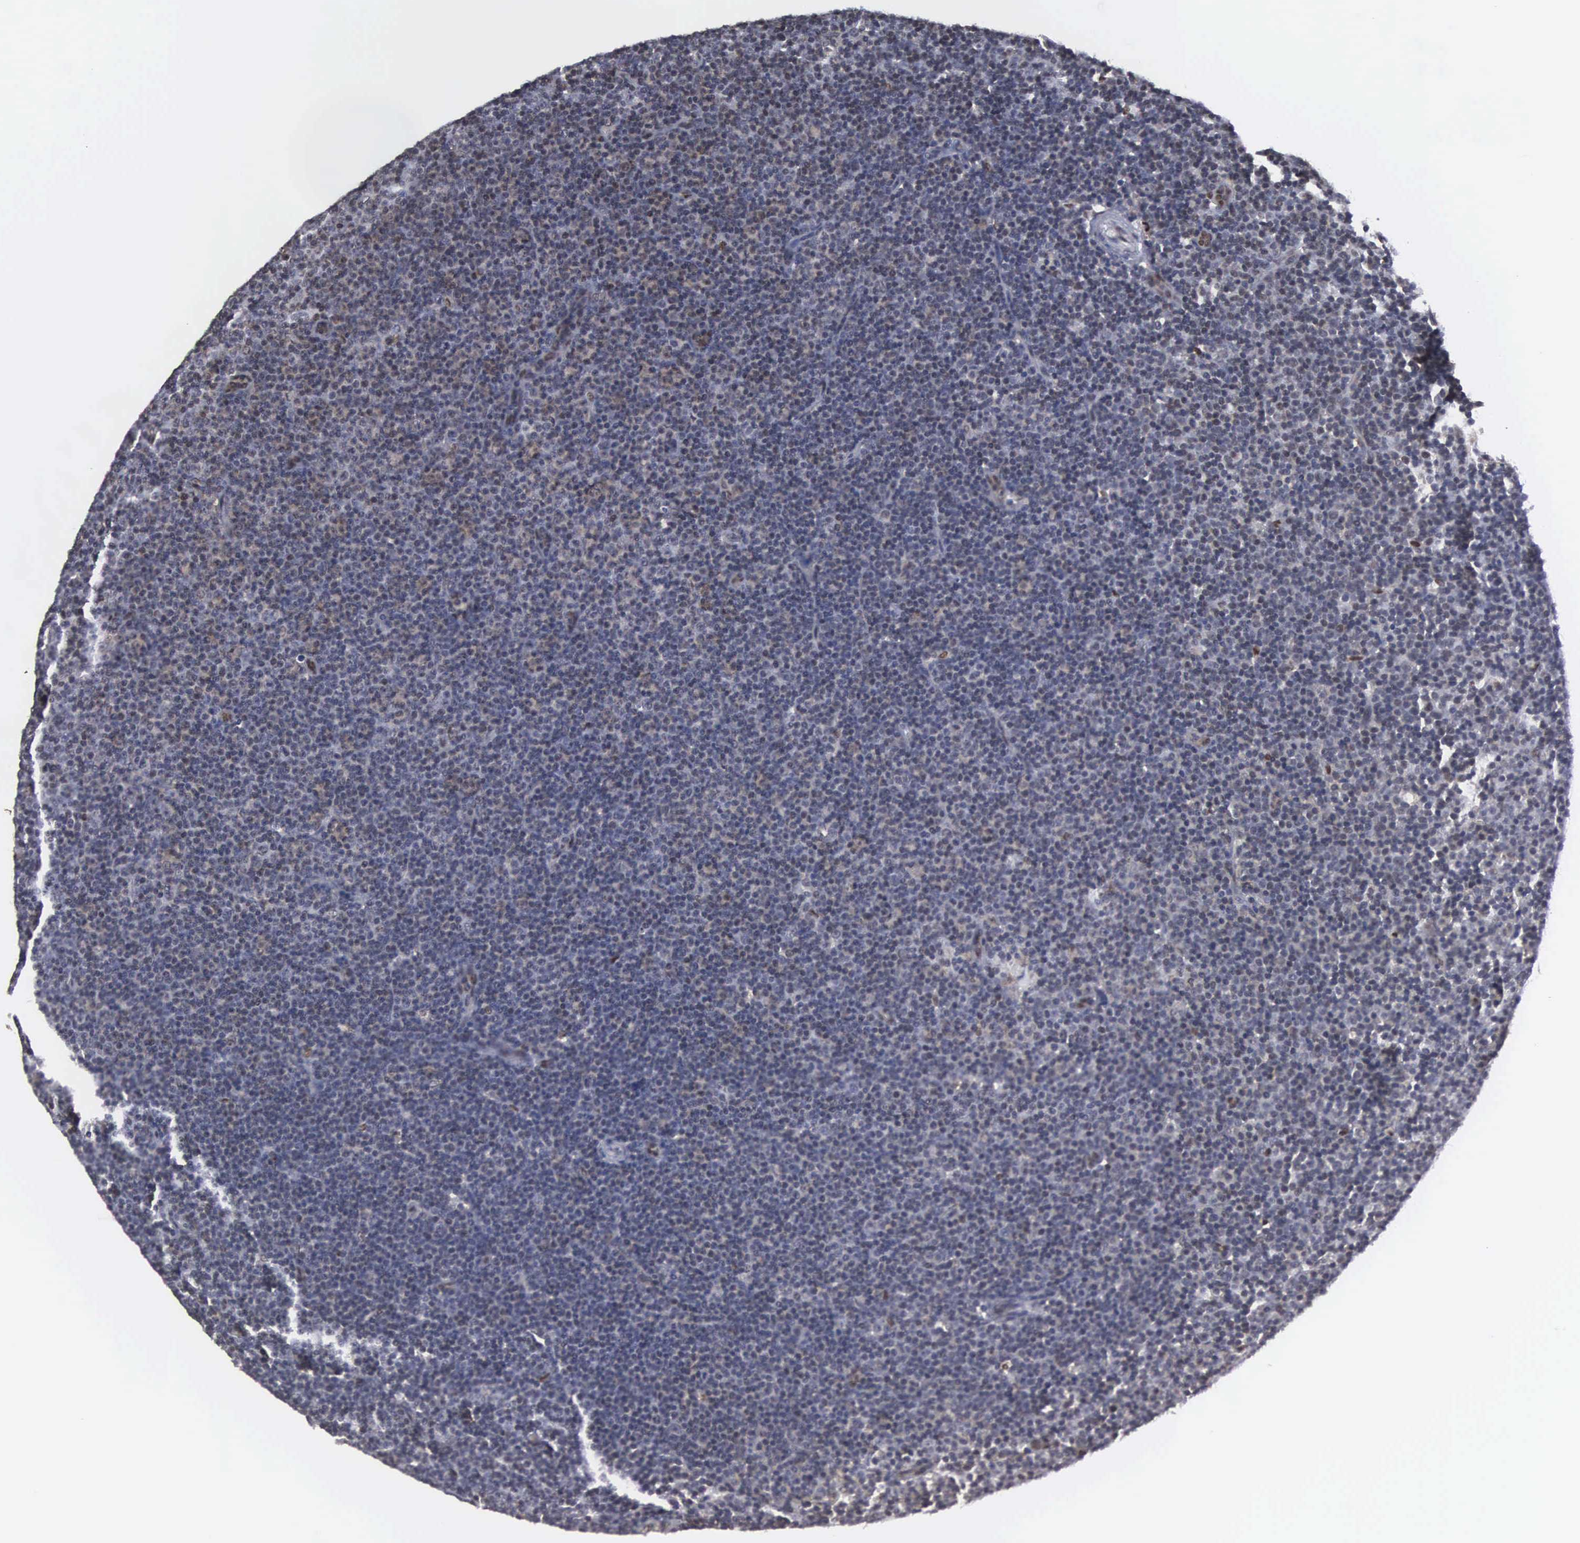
{"staining": {"intensity": "weak", "quantity": "<25%", "location": "nuclear"}, "tissue": "lymphoma", "cell_type": "Tumor cells", "image_type": "cancer", "snomed": [{"axis": "morphology", "description": "Malignant lymphoma, non-Hodgkin's type, Low grade"}, {"axis": "topography", "description": "Lymph node"}], "caption": "There is no significant expression in tumor cells of low-grade malignant lymphoma, non-Hodgkin's type.", "gene": "TRMT5", "patient": {"sex": "male", "age": 57}}